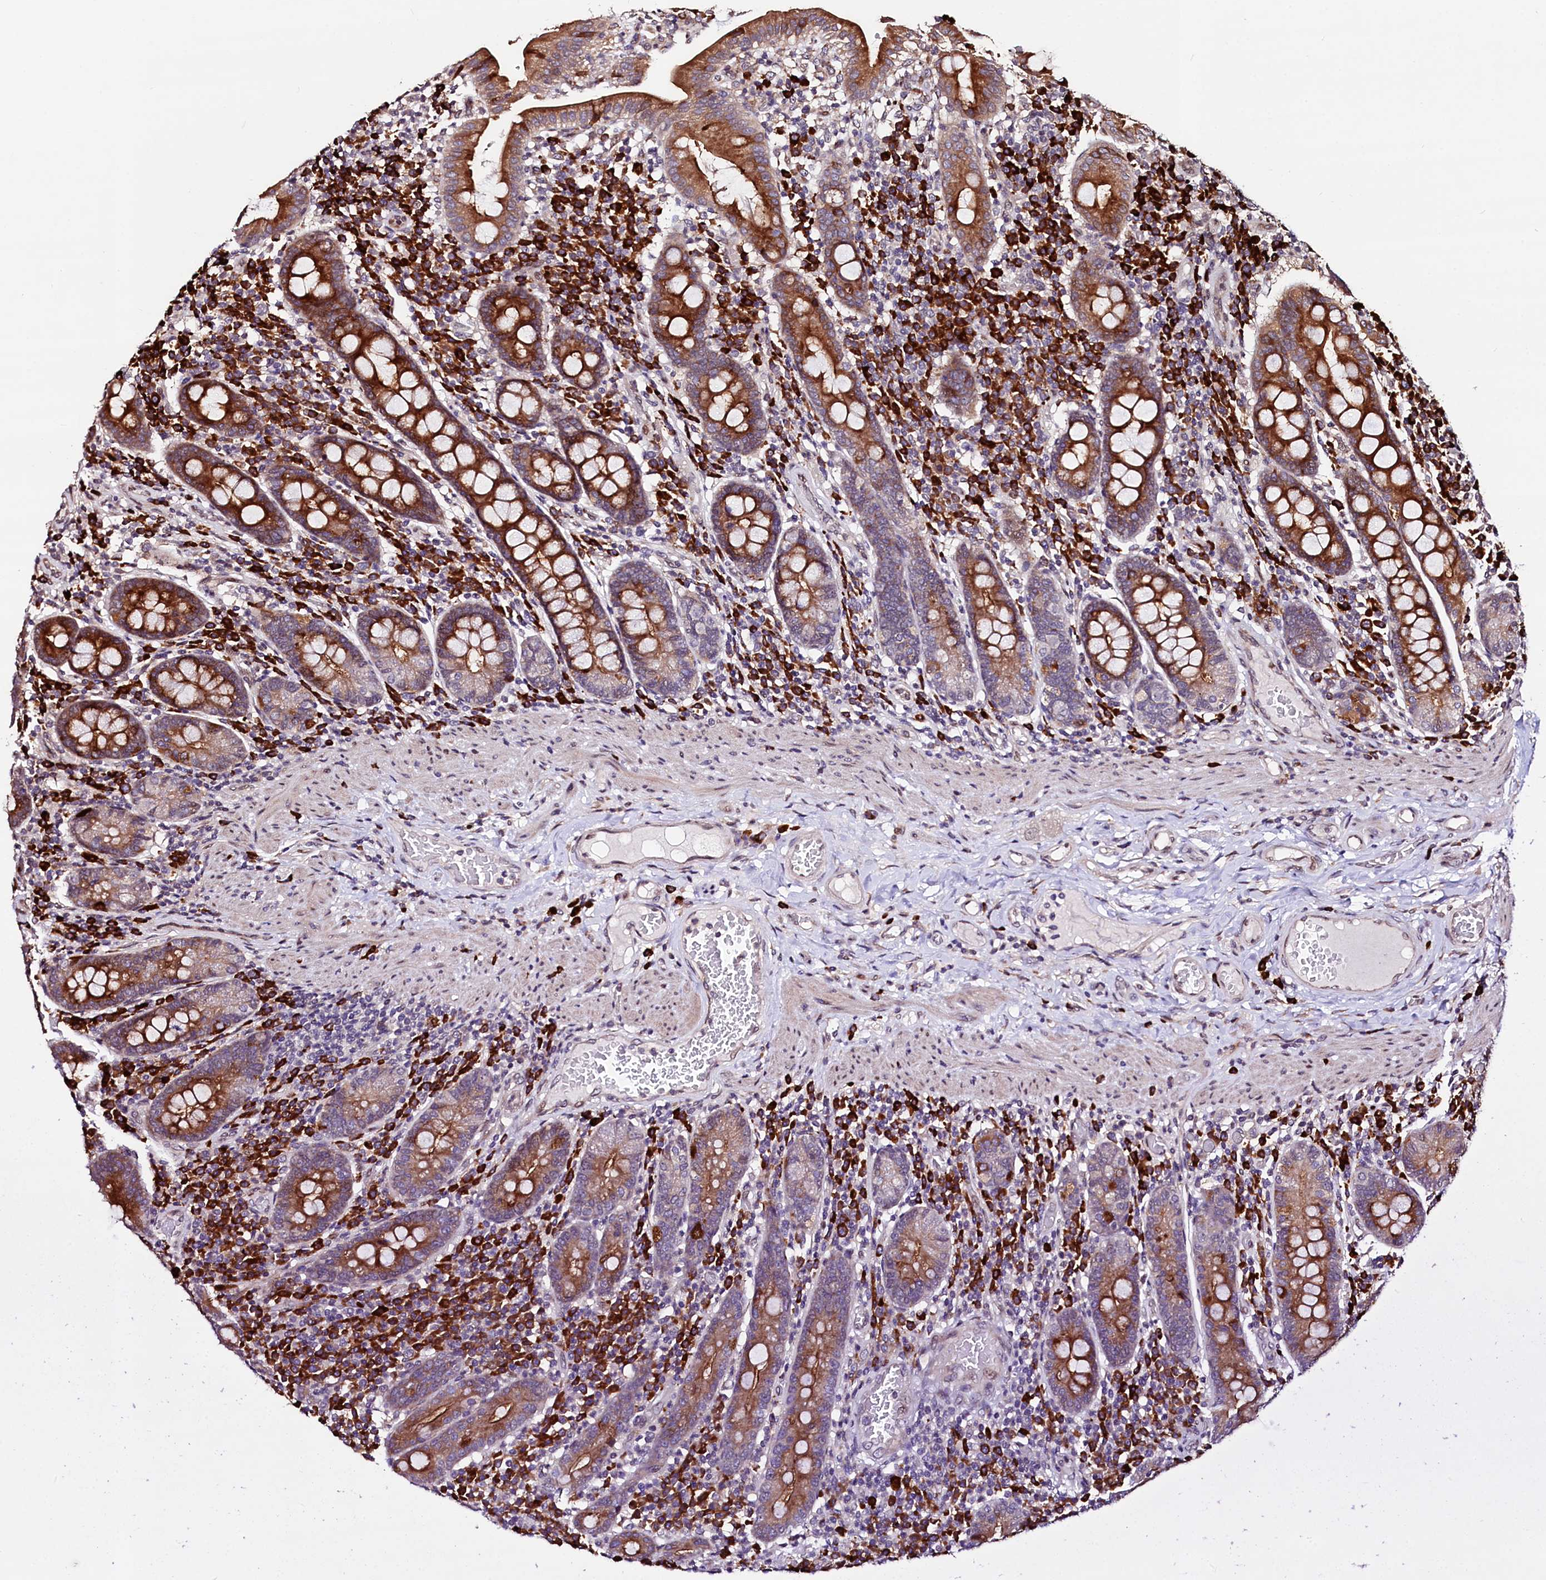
{"staining": {"intensity": "strong", "quantity": ">75%", "location": "cytoplasmic/membranous"}, "tissue": "duodenum", "cell_type": "Glandular cells", "image_type": "normal", "snomed": [{"axis": "morphology", "description": "Normal tissue, NOS"}, {"axis": "morphology", "description": "Adenocarcinoma, NOS"}, {"axis": "topography", "description": "Pancreas"}, {"axis": "topography", "description": "Duodenum"}], "caption": "DAB immunohistochemical staining of unremarkable duodenum demonstrates strong cytoplasmic/membranous protein staining in approximately >75% of glandular cells.", "gene": "C5orf15", "patient": {"sex": "male", "age": 50}}